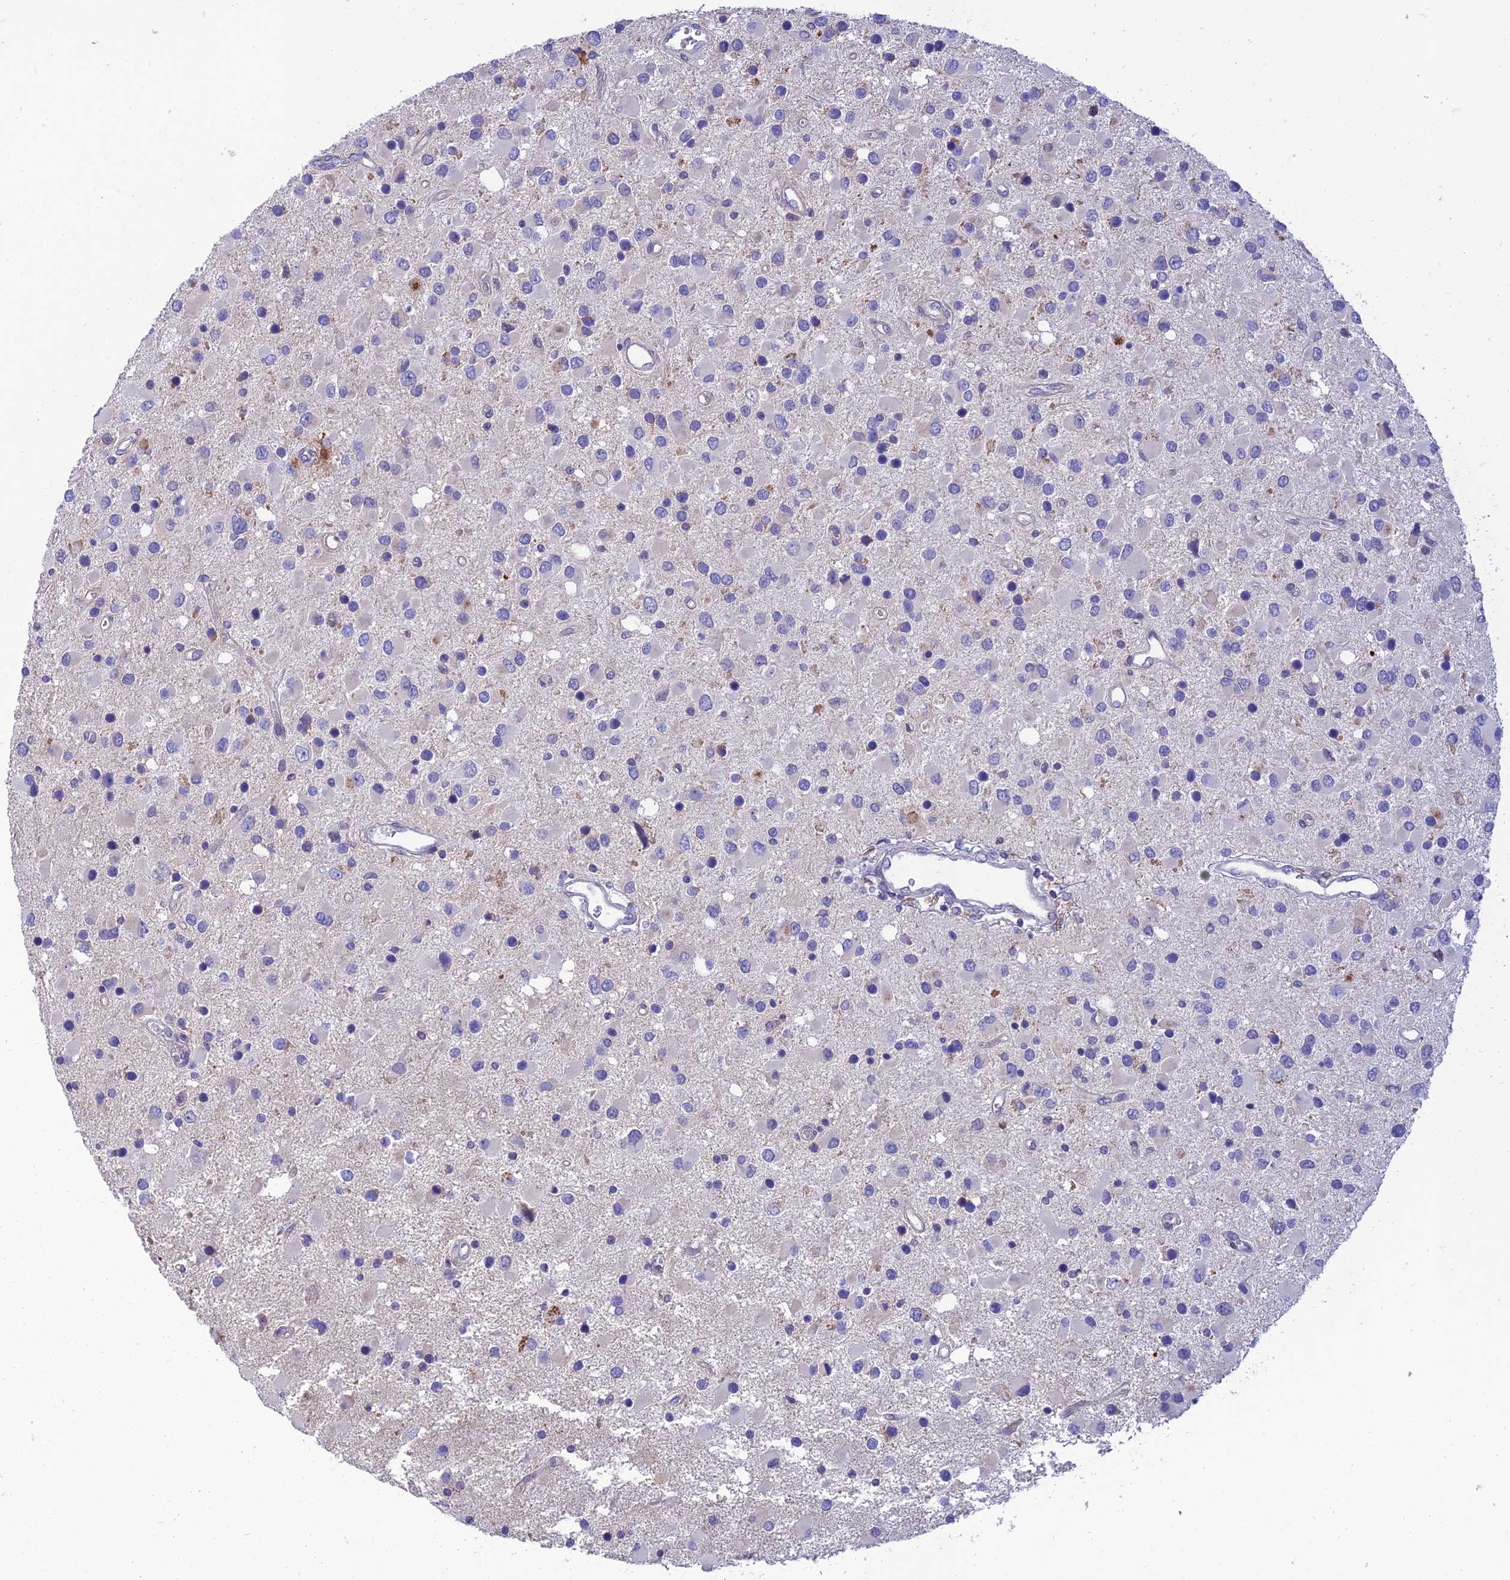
{"staining": {"intensity": "negative", "quantity": "none", "location": "none"}, "tissue": "glioma", "cell_type": "Tumor cells", "image_type": "cancer", "snomed": [{"axis": "morphology", "description": "Glioma, malignant, High grade"}, {"axis": "topography", "description": "Brain"}], "caption": "There is no significant positivity in tumor cells of malignant high-grade glioma.", "gene": "IRAK3", "patient": {"sex": "male", "age": 53}}